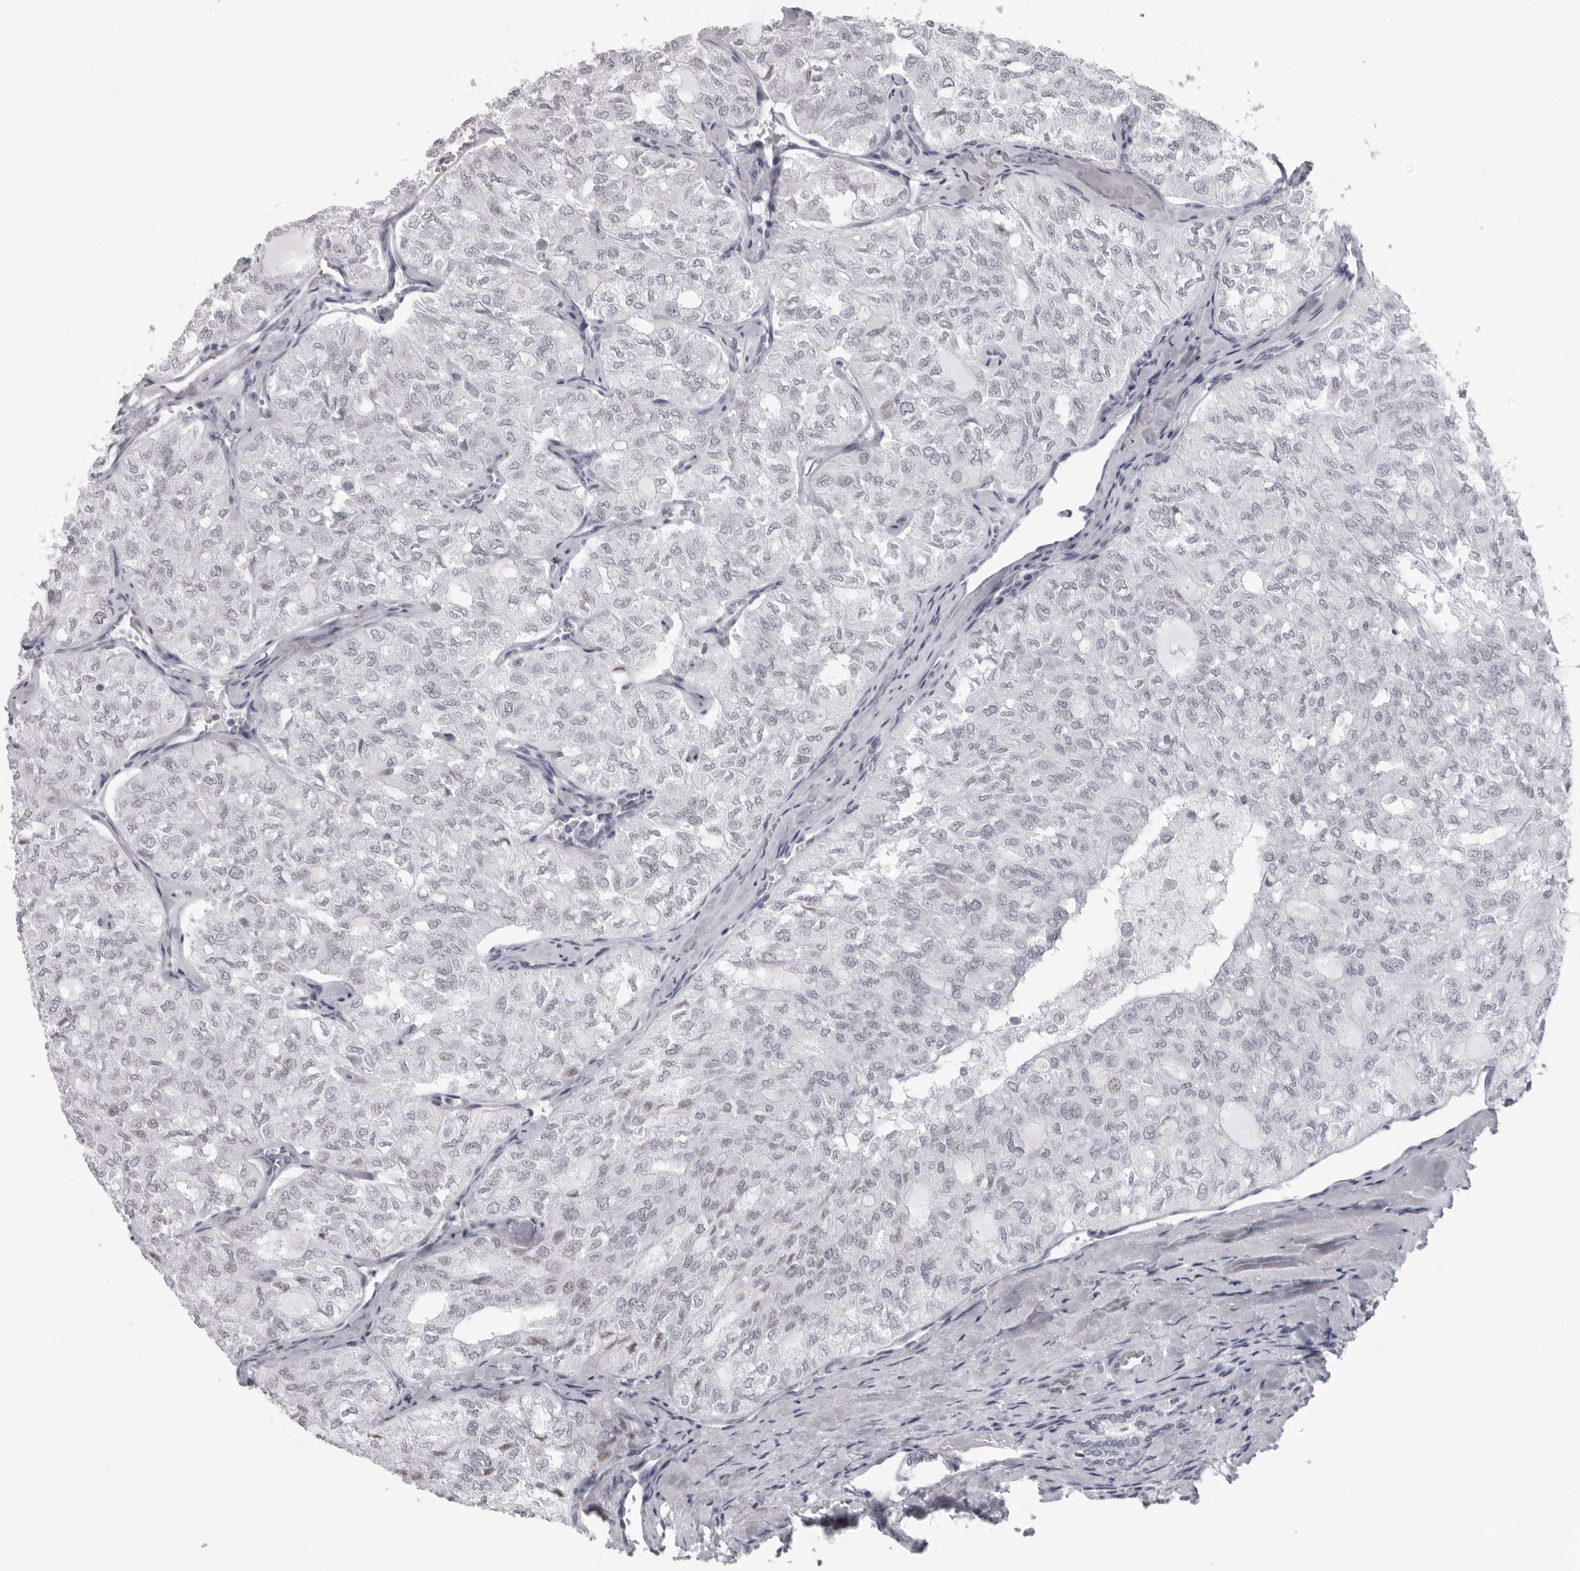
{"staining": {"intensity": "negative", "quantity": "none", "location": "none"}, "tissue": "thyroid cancer", "cell_type": "Tumor cells", "image_type": "cancer", "snomed": [{"axis": "morphology", "description": "Follicular adenoma carcinoma, NOS"}, {"axis": "topography", "description": "Thyroid gland"}], "caption": "Thyroid follicular adenoma carcinoma was stained to show a protein in brown. There is no significant staining in tumor cells. (IHC, brightfield microscopy, high magnification).", "gene": "ESPN", "patient": {"sex": "male", "age": 75}}